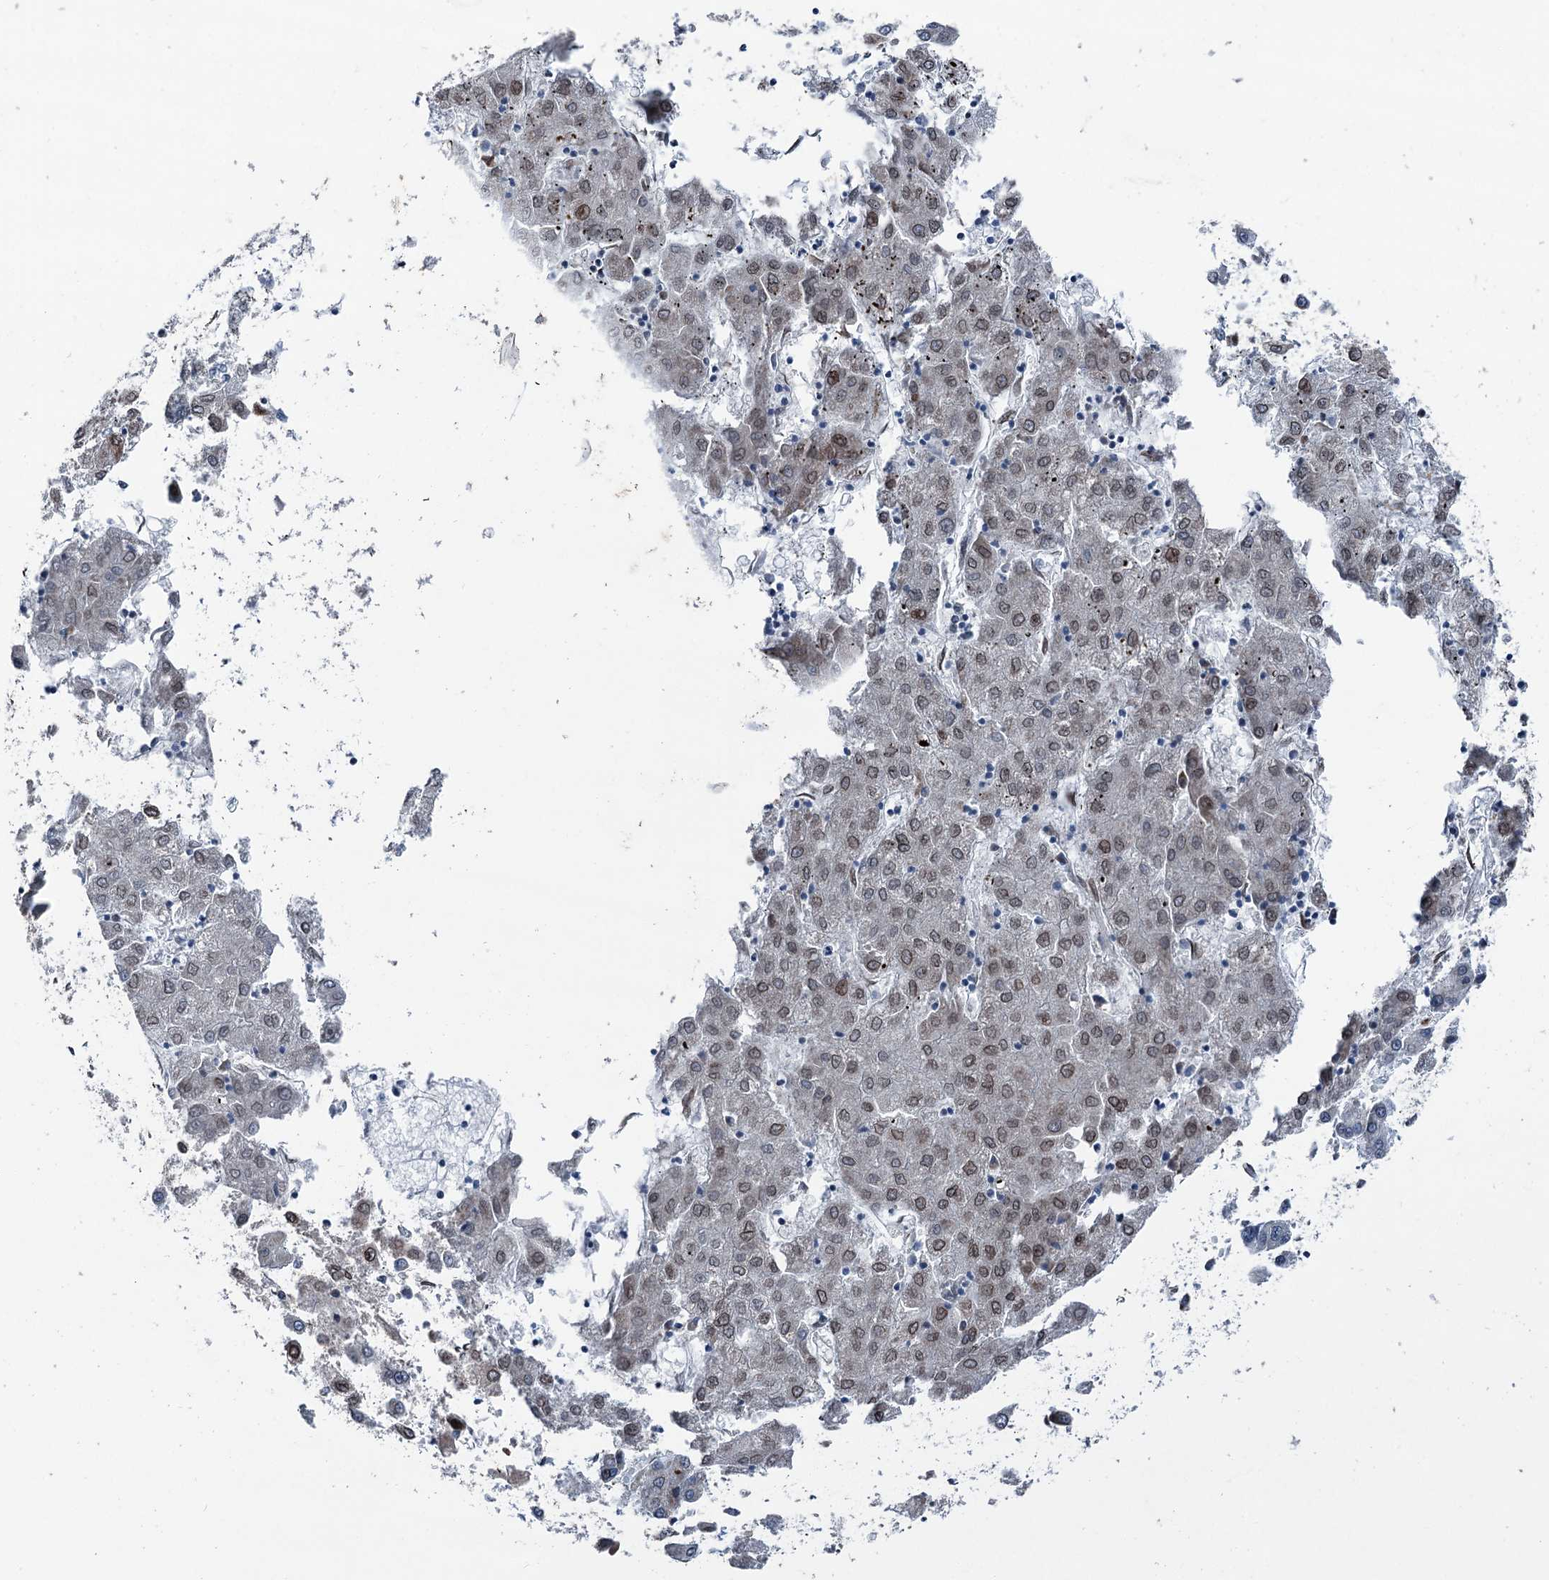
{"staining": {"intensity": "moderate", "quantity": ">75%", "location": "cytoplasmic/membranous,nuclear"}, "tissue": "liver cancer", "cell_type": "Tumor cells", "image_type": "cancer", "snomed": [{"axis": "morphology", "description": "Carcinoma, Hepatocellular, NOS"}, {"axis": "topography", "description": "Liver"}], "caption": "IHC photomicrograph of human liver hepatocellular carcinoma stained for a protein (brown), which reveals medium levels of moderate cytoplasmic/membranous and nuclear staining in about >75% of tumor cells.", "gene": "MRPL14", "patient": {"sex": "male", "age": 72}}